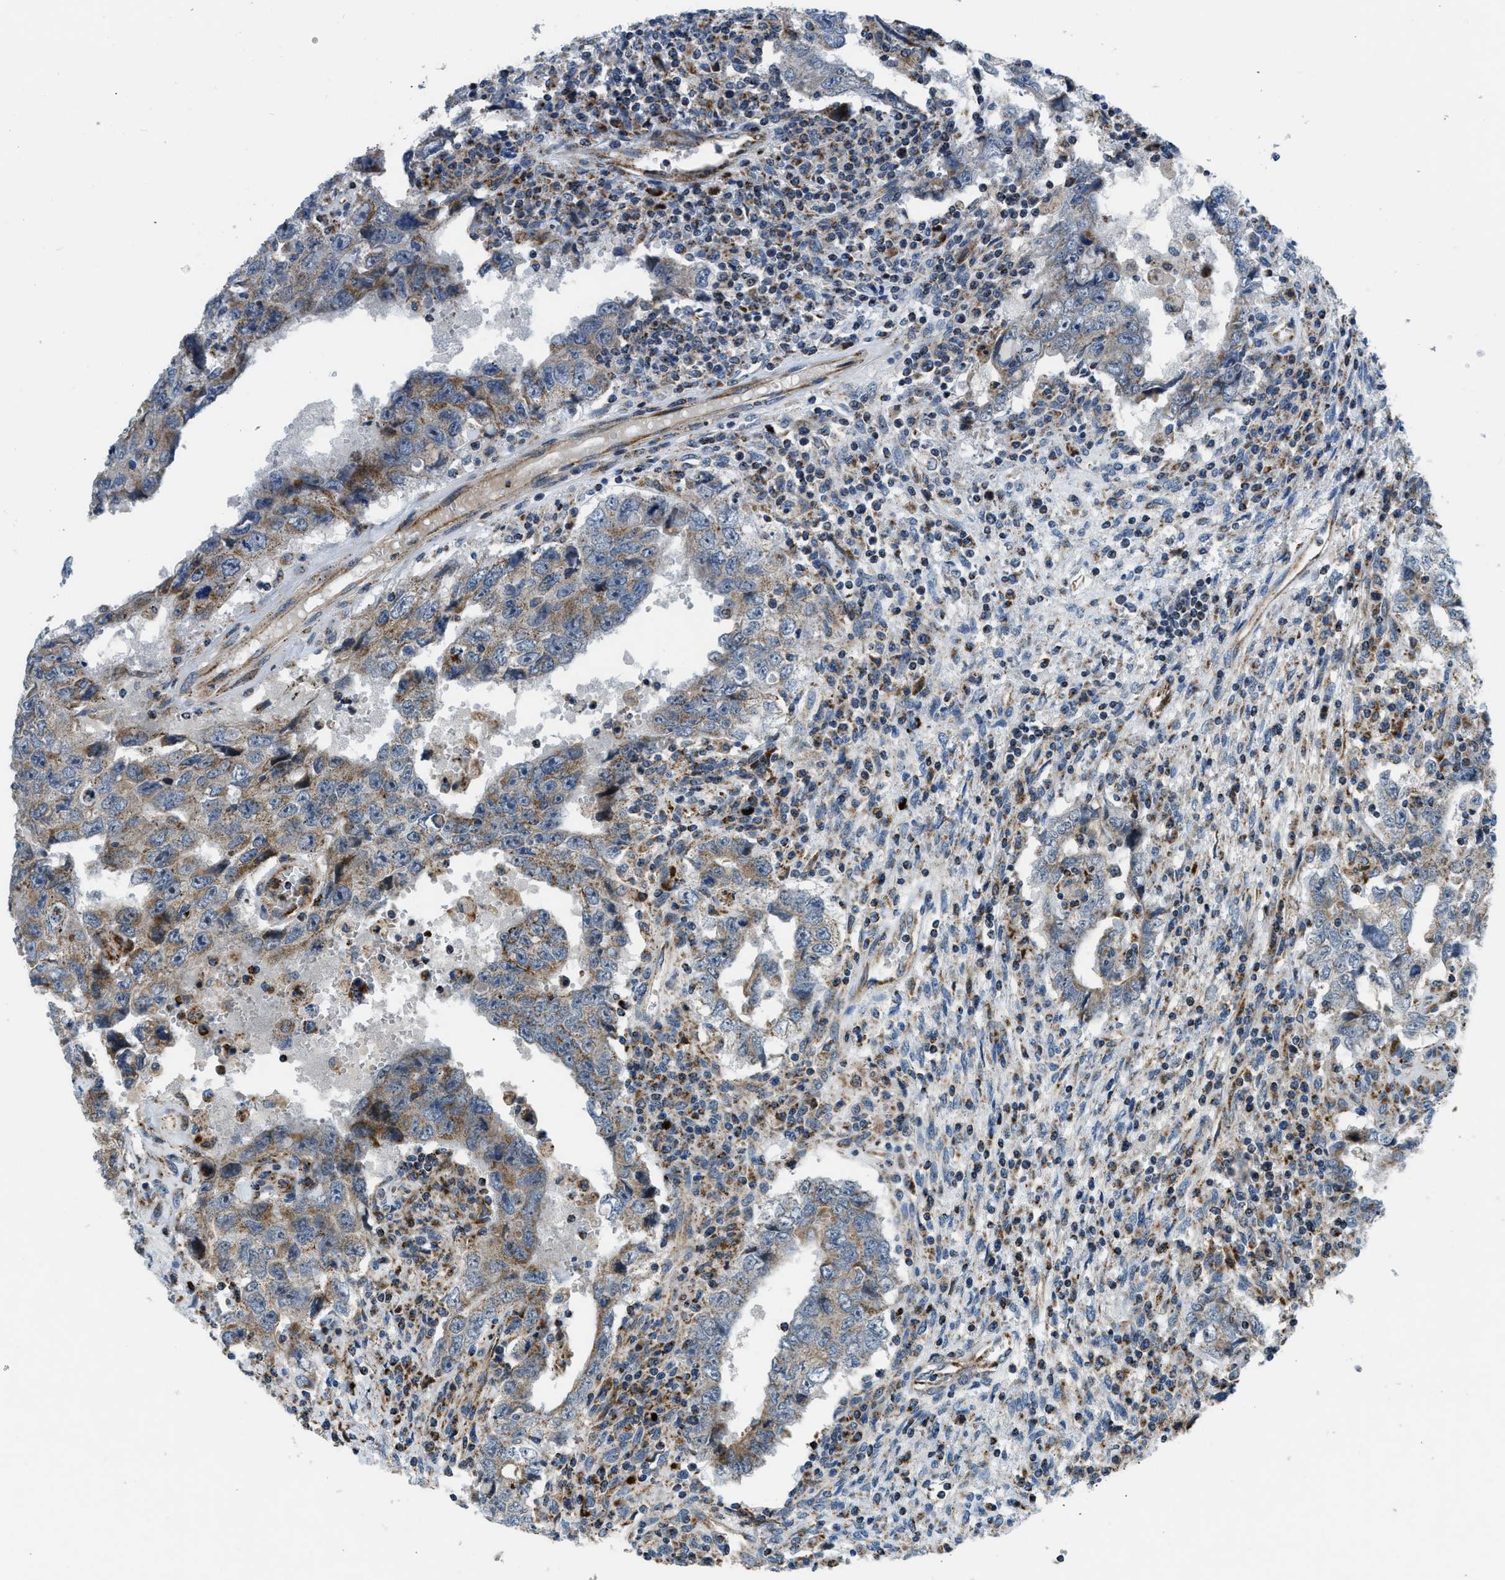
{"staining": {"intensity": "moderate", "quantity": "25%-75%", "location": "cytoplasmic/membranous"}, "tissue": "testis cancer", "cell_type": "Tumor cells", "image_type": "cancer", "snomed": [{"axis": "morphology", "description": "Carcinoma, Embryonal, NOS"}, {"axis": "topography", "description": "Testis"}], "caption": "A high-resolution image shows immunohistochemistry staining of testis embryonal carcinoma, which displays moderate cytoplasmic/membranous staining in about 25%-75% of tumor cells.", "gene": "GSDME", "patient": {"sex": "male", "age": 26}}